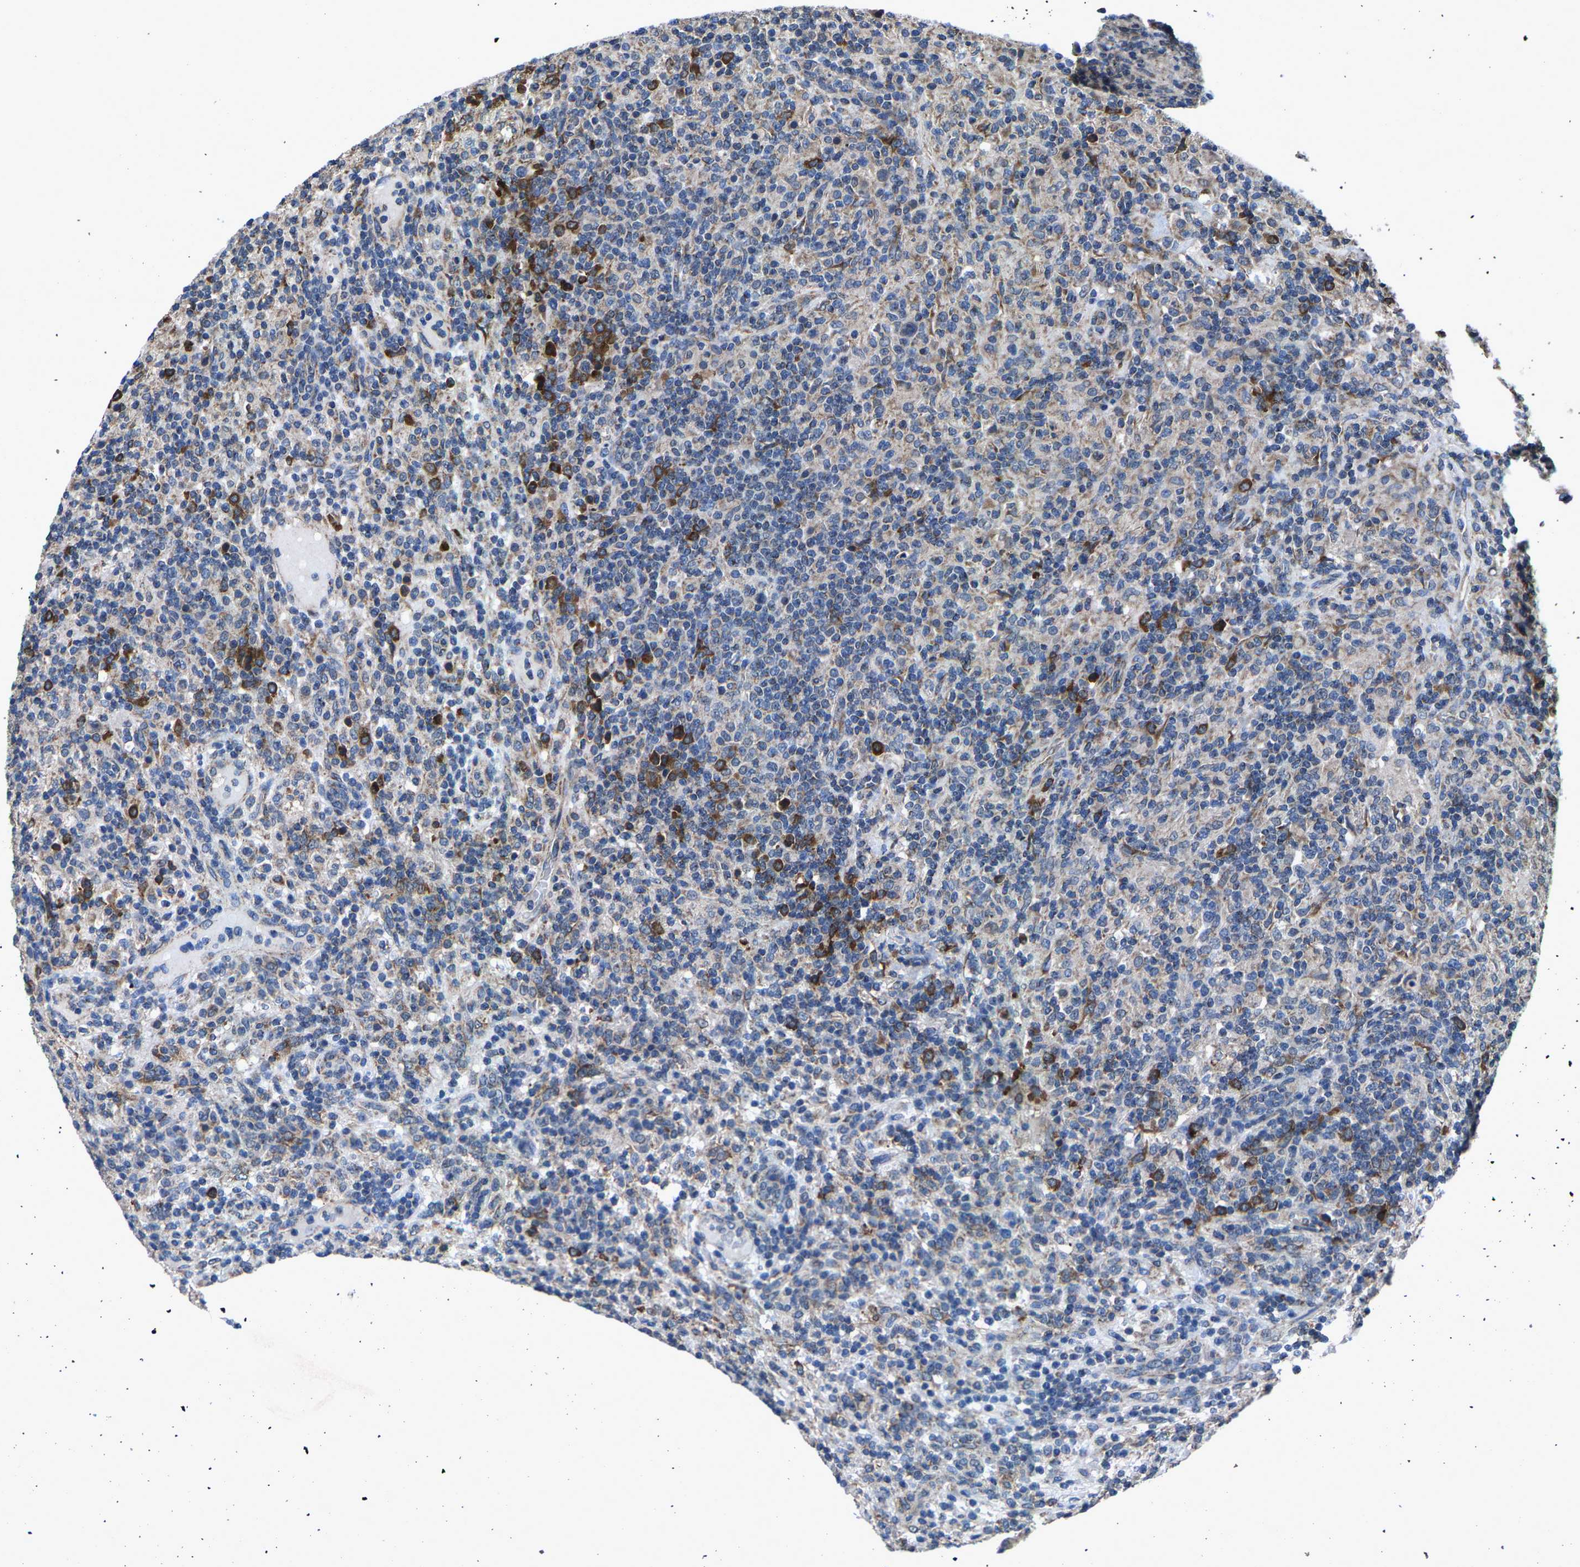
{"staining": {"intensity": "negative", "quantity": "none", "location": "none"}, "tissue": "lymphoma", "cell_type": "Tumor cells", "image_type": "cancer", "snomed": [{"axis": "morphology", "description": "Hodgkin's disease, NOS"}, {"axis": "topography", "description": "Lymph node"}], "caption": "Immunohistochemistry image of neoplastic tissue: human Hodgkin's disease stained with DAB exhibits no significant protein staining in tumor cells.", "gene": "PDP1", "patient": {"sex": "male", "age": 70}}